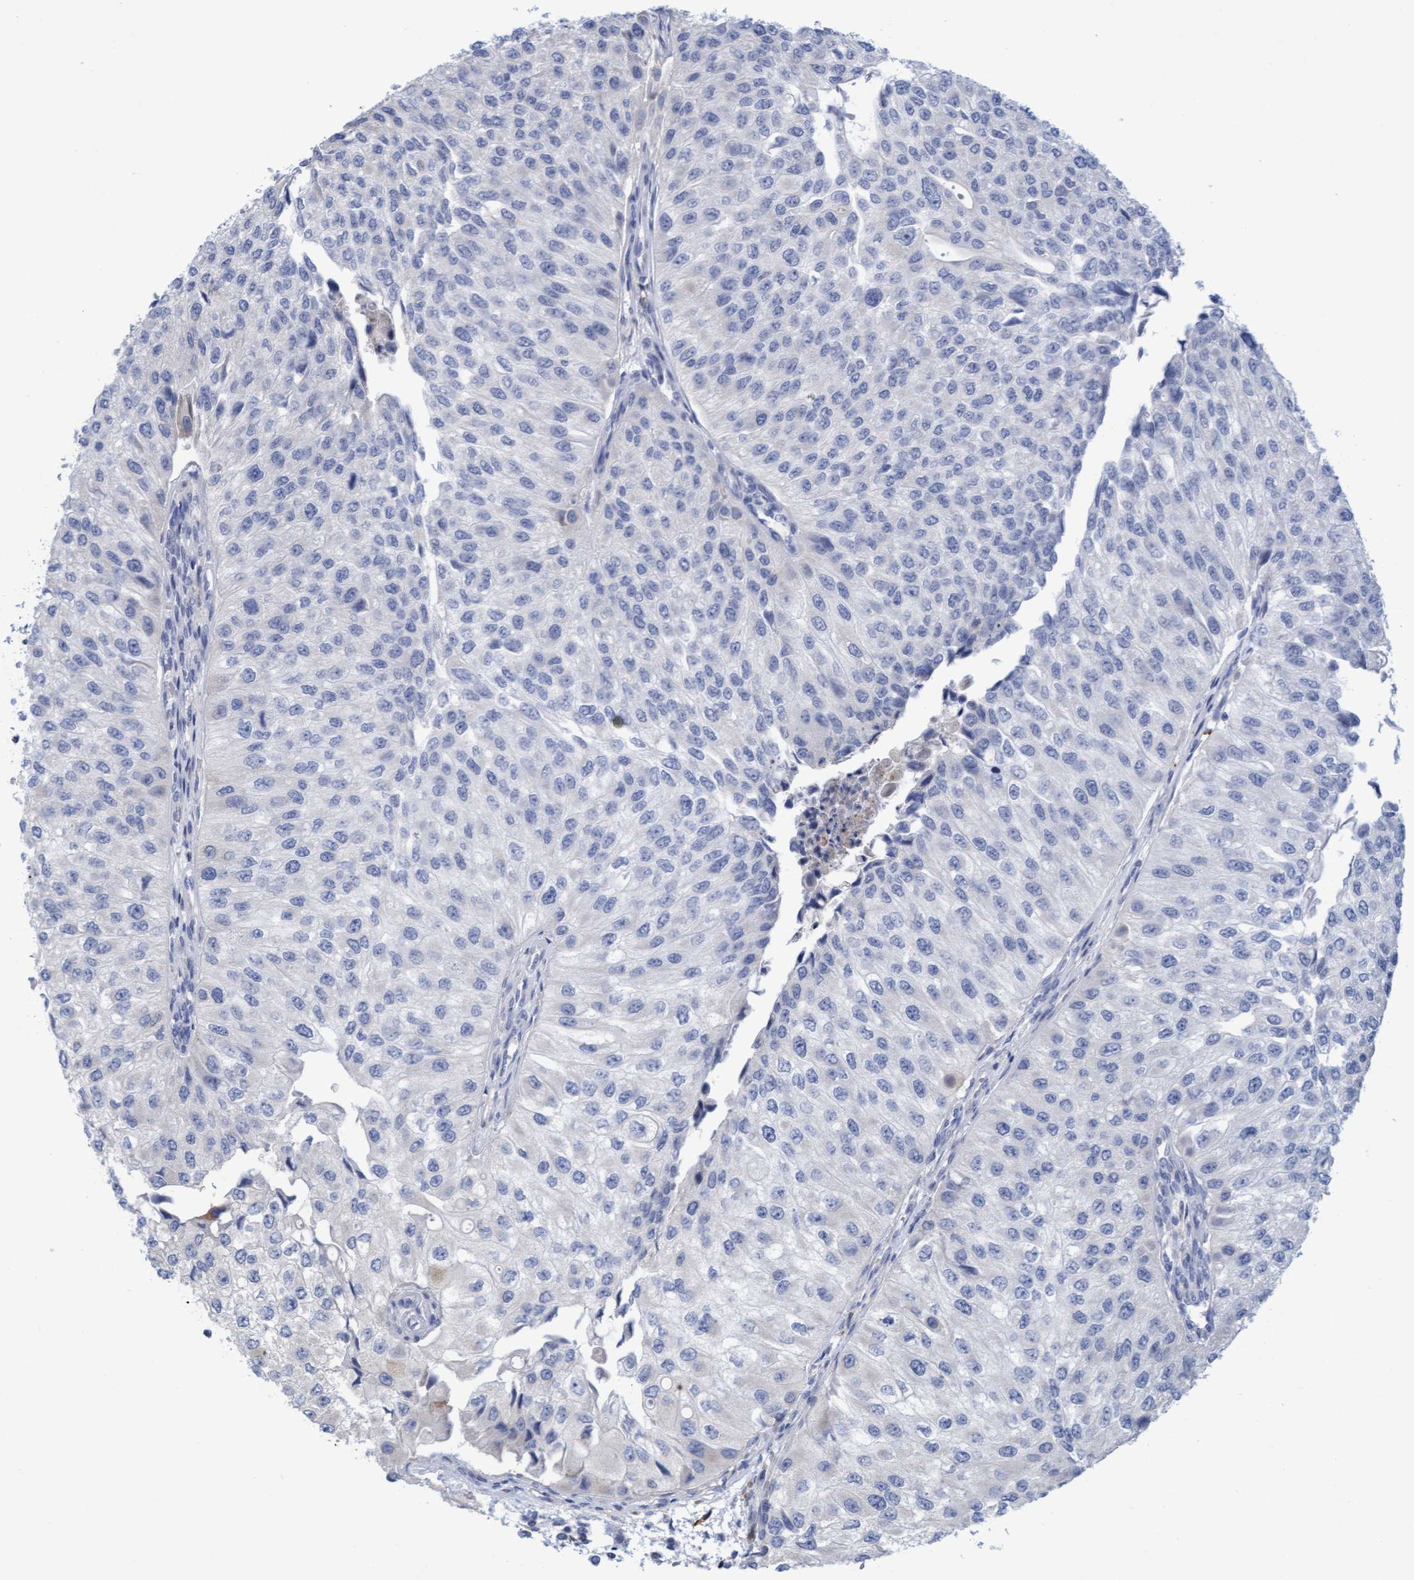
{"staining": {"intensity": "negative", "quantity": "none", "location": "none"}, "tissue": "urothelial cancer", "cell_type": "Tumor cells", "image_type": "cancer", "snomed": [{"axis": "morphology", "description": "Urothelial carcinoma, High grade"}, {"axis": "topography", "description": "Kidney"}, {"axis": "topography", "description": "Urinary bladder"}], "caption": "Tumor cells show no significant positivity in urothelial cancer.", "gene": "SLC28A3", "patient": {"sex": "male", "age": 77}}